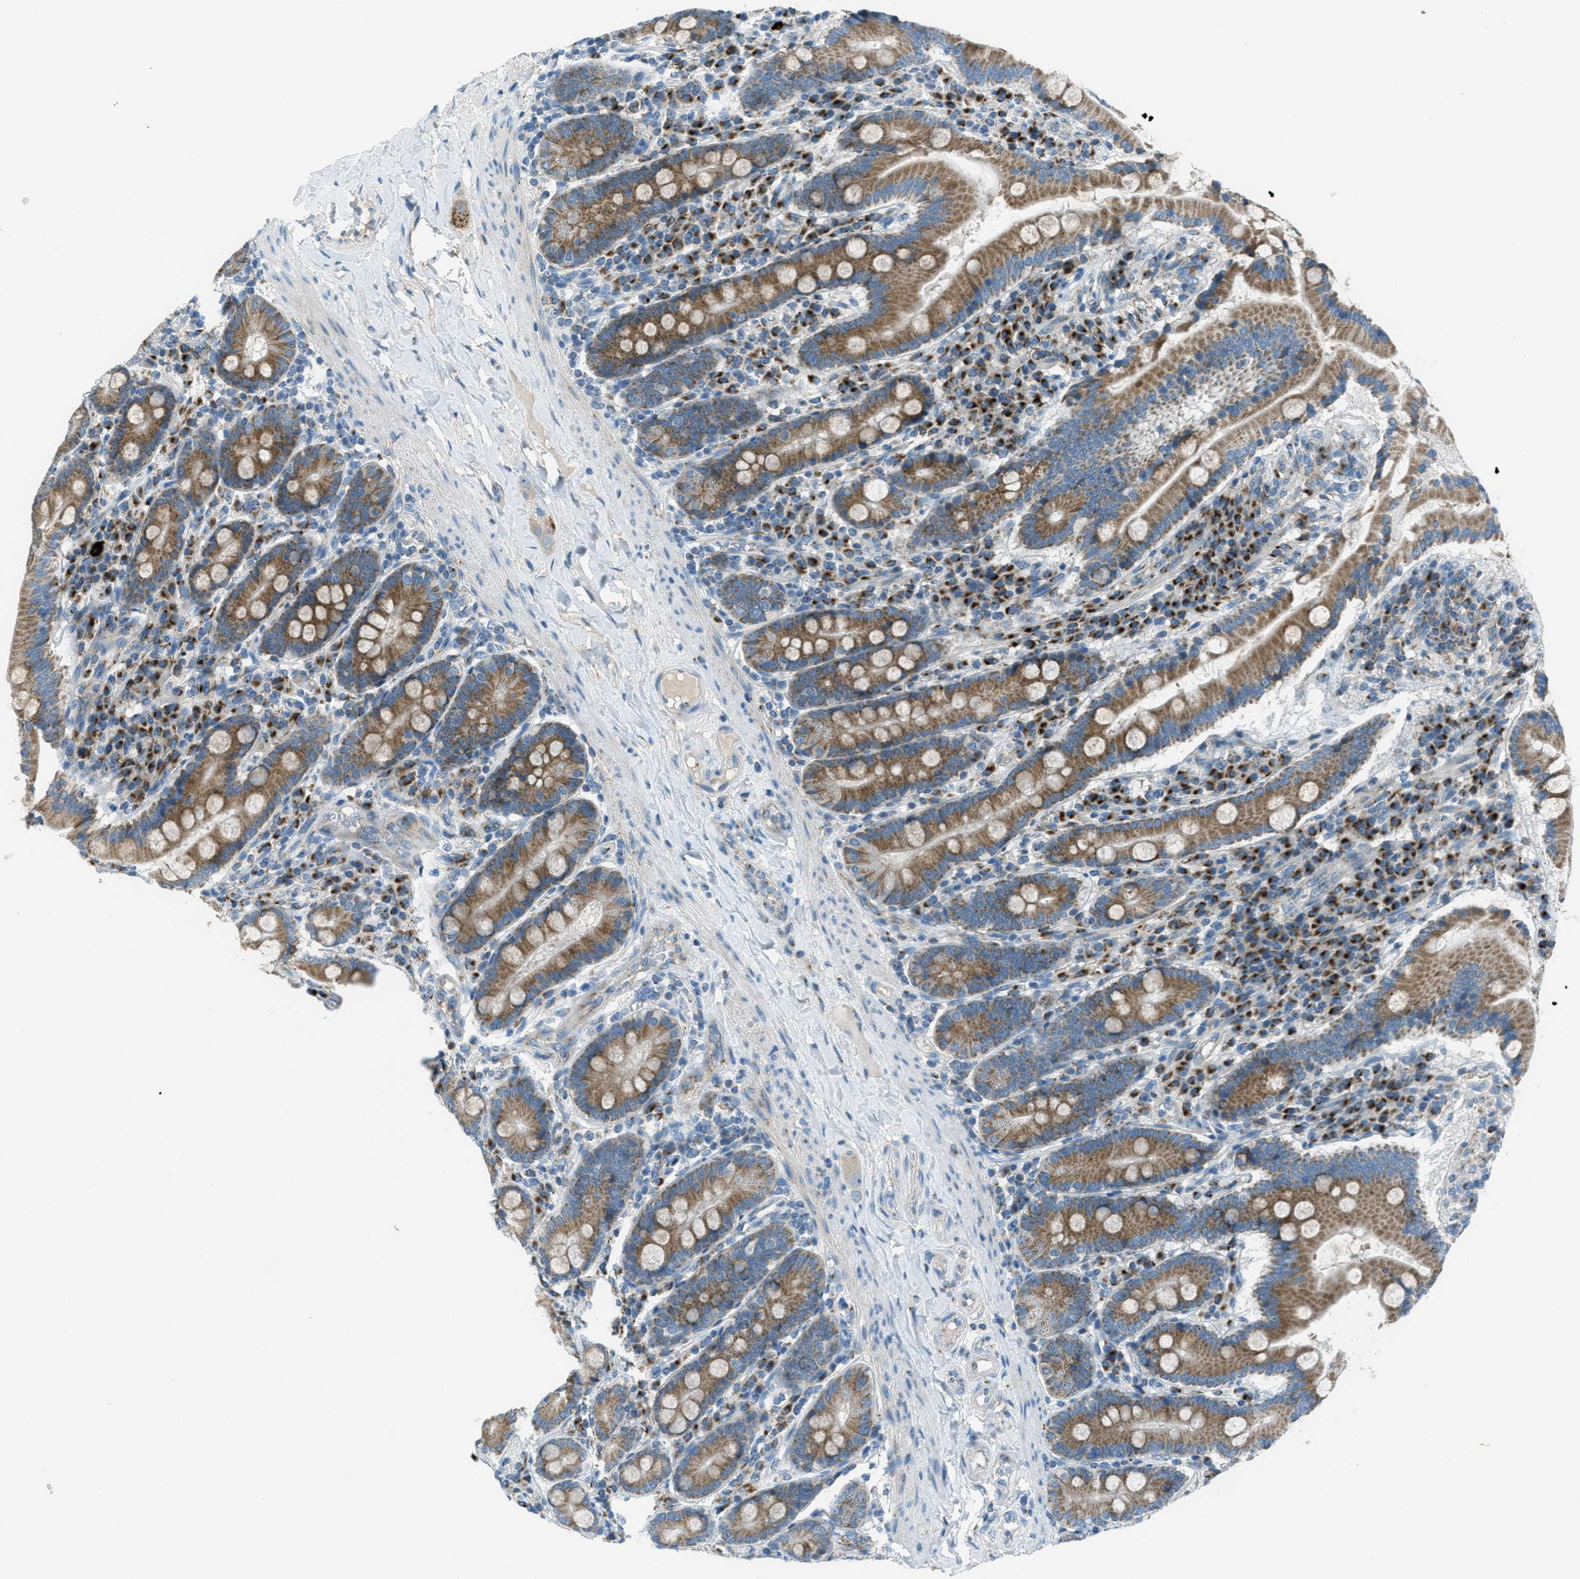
{"staining": {"intensity": "strong", "quantity": ">75%", "location": "cytoplasmic/membranous"}, "tissue": "duodenum", "cell_type": "Glandular cells", "image_type": "normal", "snomed": [{"axis": "morphology", "description": "Normal tissue, NOS"}, {"axis": "topography", "description": "Duodenum"}], "caption": "An image of duodenum stained for a protein shows strong cytoplasmic/membranous brown staining in glandular cells. The protein is shown in brown color, while the nuclei are stained blue.", "gene": "BCKDK", "patient": {"sex": "male", "age": 50}}